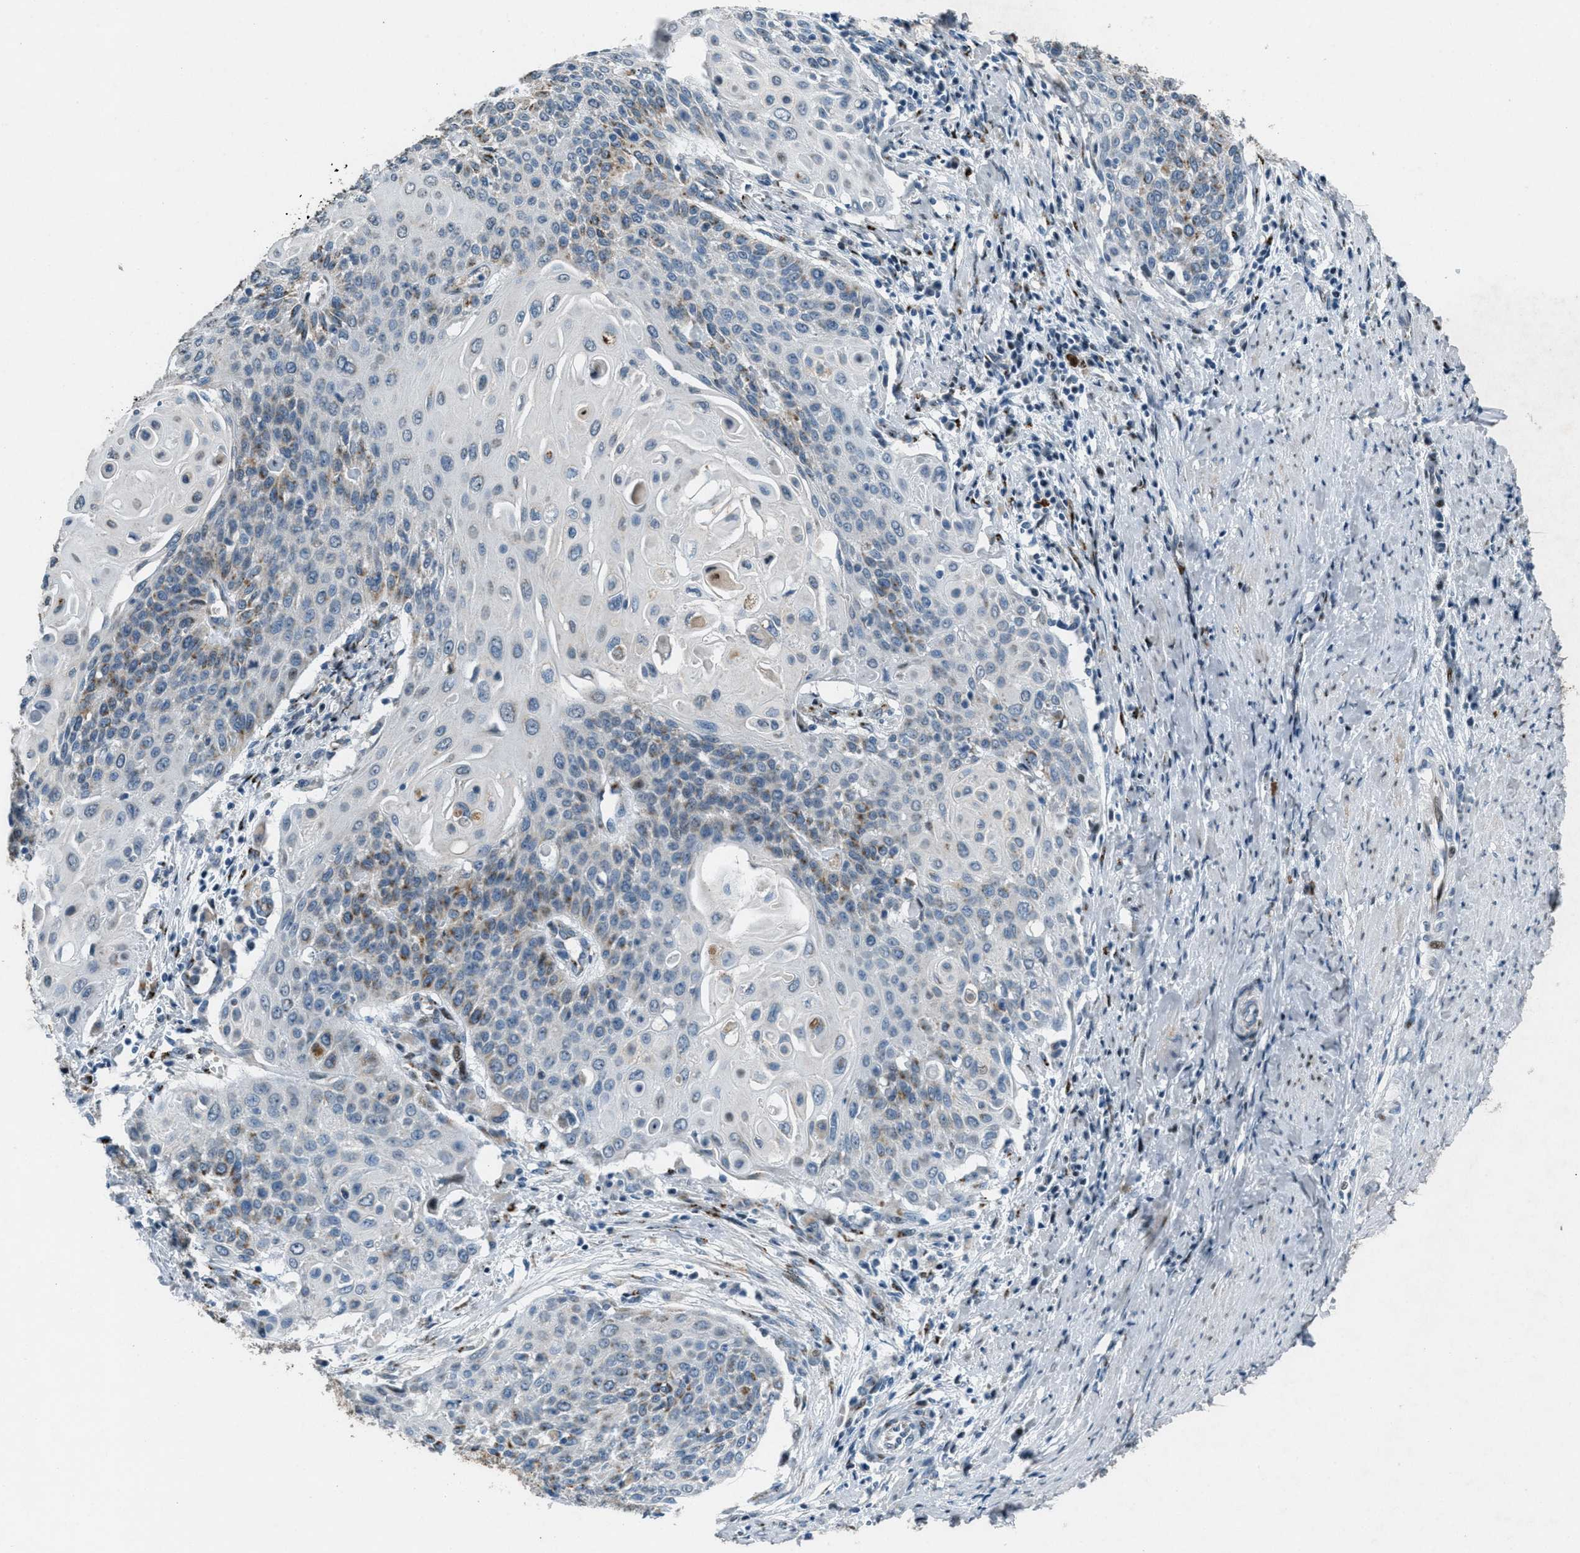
{"staining": {"intensity": "weak", "quantity": "25%-75%", "location": "cytoplasmic/membranous"}, "tissue": "cervical cancer", "cell_type": "Tumor cells", "image_type": "cancer", "snomed": [{"axis": "morphology", "description": "Squamous cell carcinoma, NOS"}, {"axis": "topography", "description": "Cervix"}], "caption": "Immunohistochemistry (IHC) photomicrograph of human cervical cancer stained for a protein (brown), which shows low levels of weak cytoplasmic/membranous positivity in about 25%-75% of tumor cells.", "gene": "GPC6", "patient": {"sex": "female", "age": 39}}